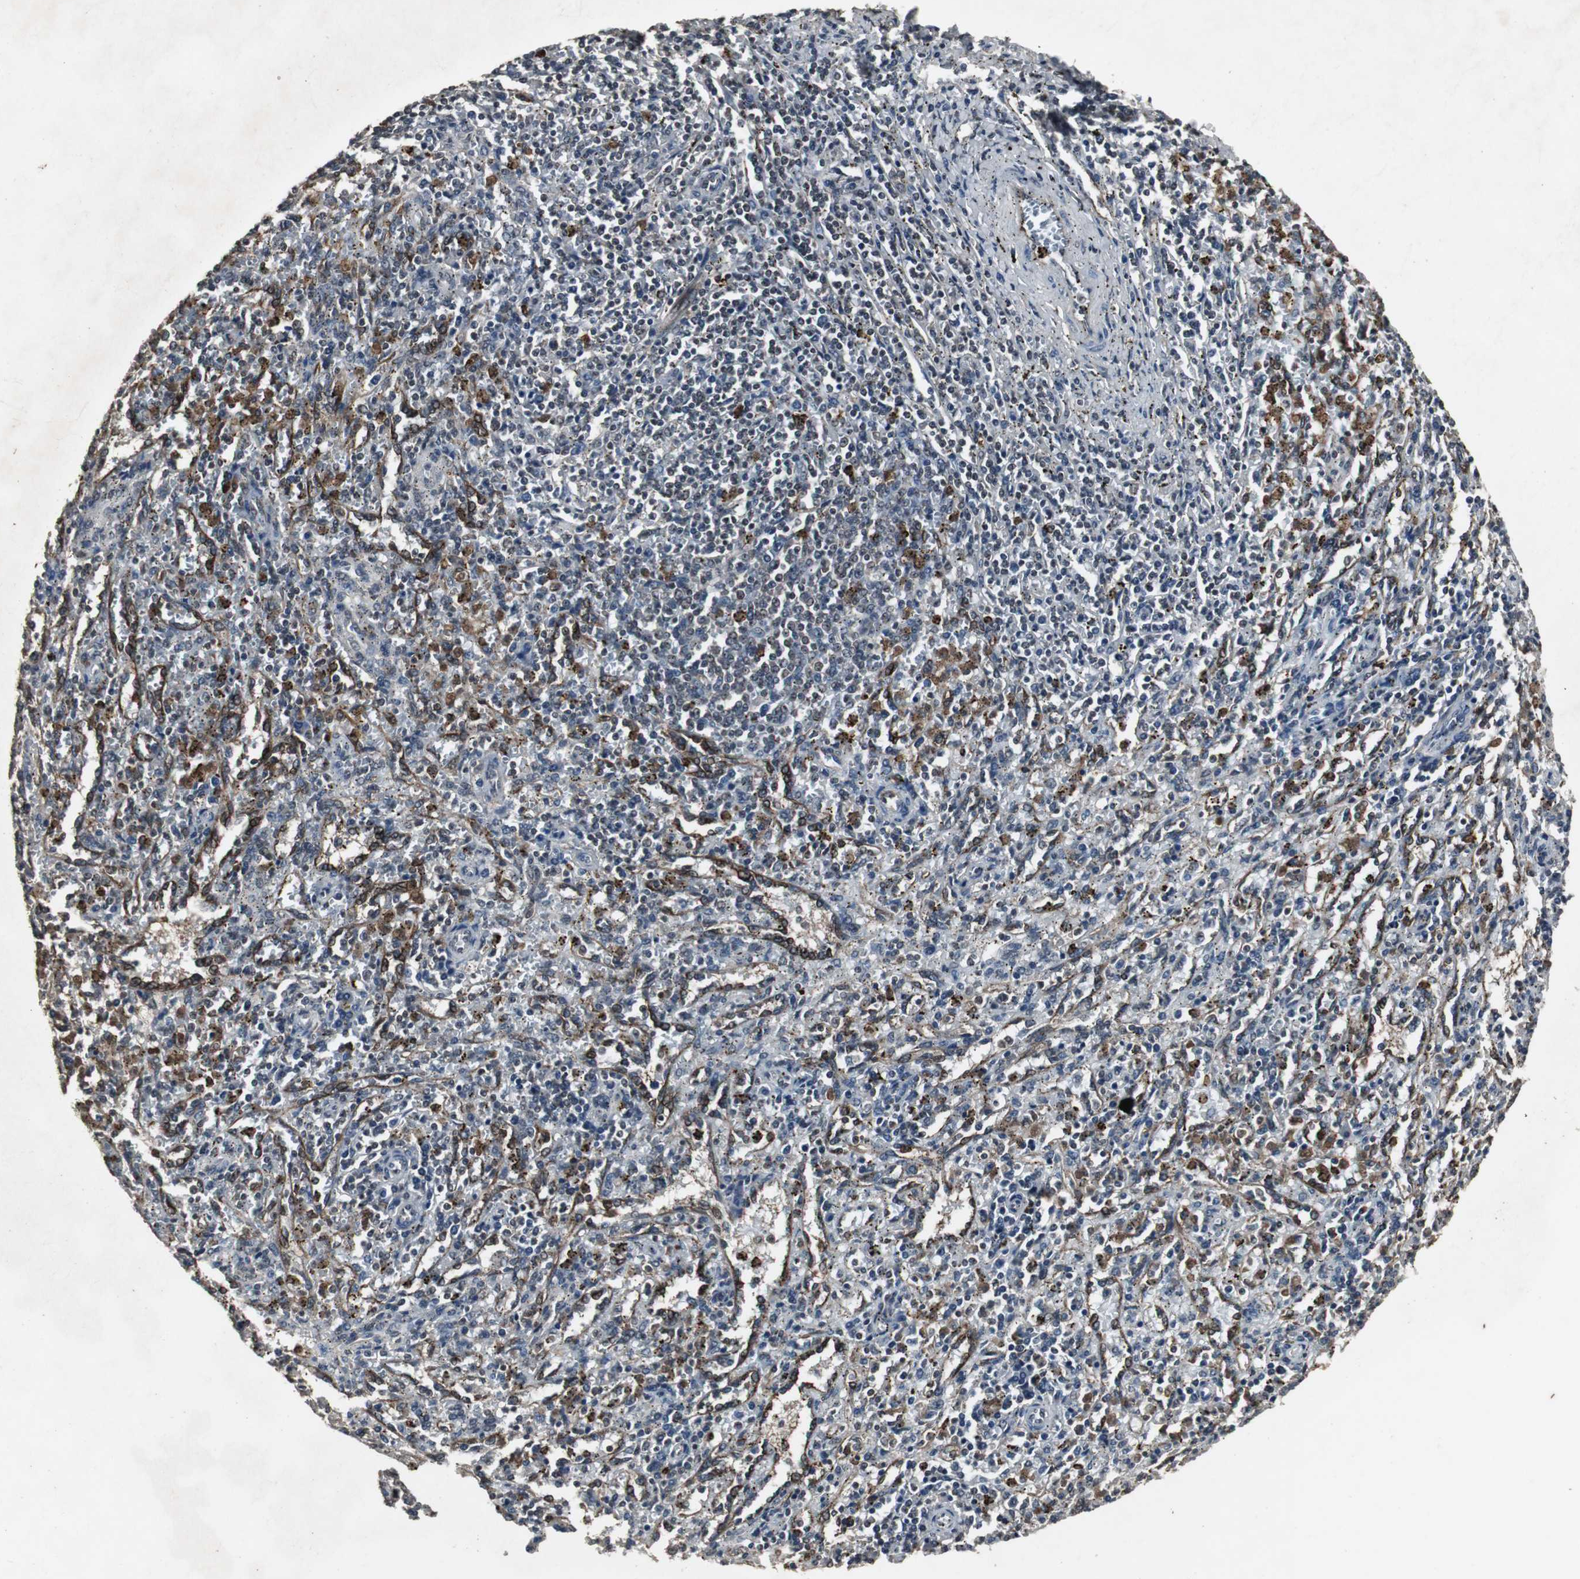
{"staining": {"intensity": "moderate", "quantity": ">75%", "location": "cytoplasmic/membranous"}, "tissue": "spleen", "cell_type": "Cells in red pulp", "image_type": "normal", "snomed": [{"axis": "morphology", "description": "Normal tissue, NOS"}, {"axis": "topography", "description": "Spleen"}], "caption": "IHC of normal human spleen exhibits medium levels of moderate cytoplasmic/membranous positivity in approximately >75% of cells in red pulp. The protein is stained brown, and the nuclei are stained in blue (DAB (3,3'-diaminobenzidine) IHC with brightfield microscopy, high magnification).", "gene": "EMX1", "patient": {"sex": "female", "age": 10}}